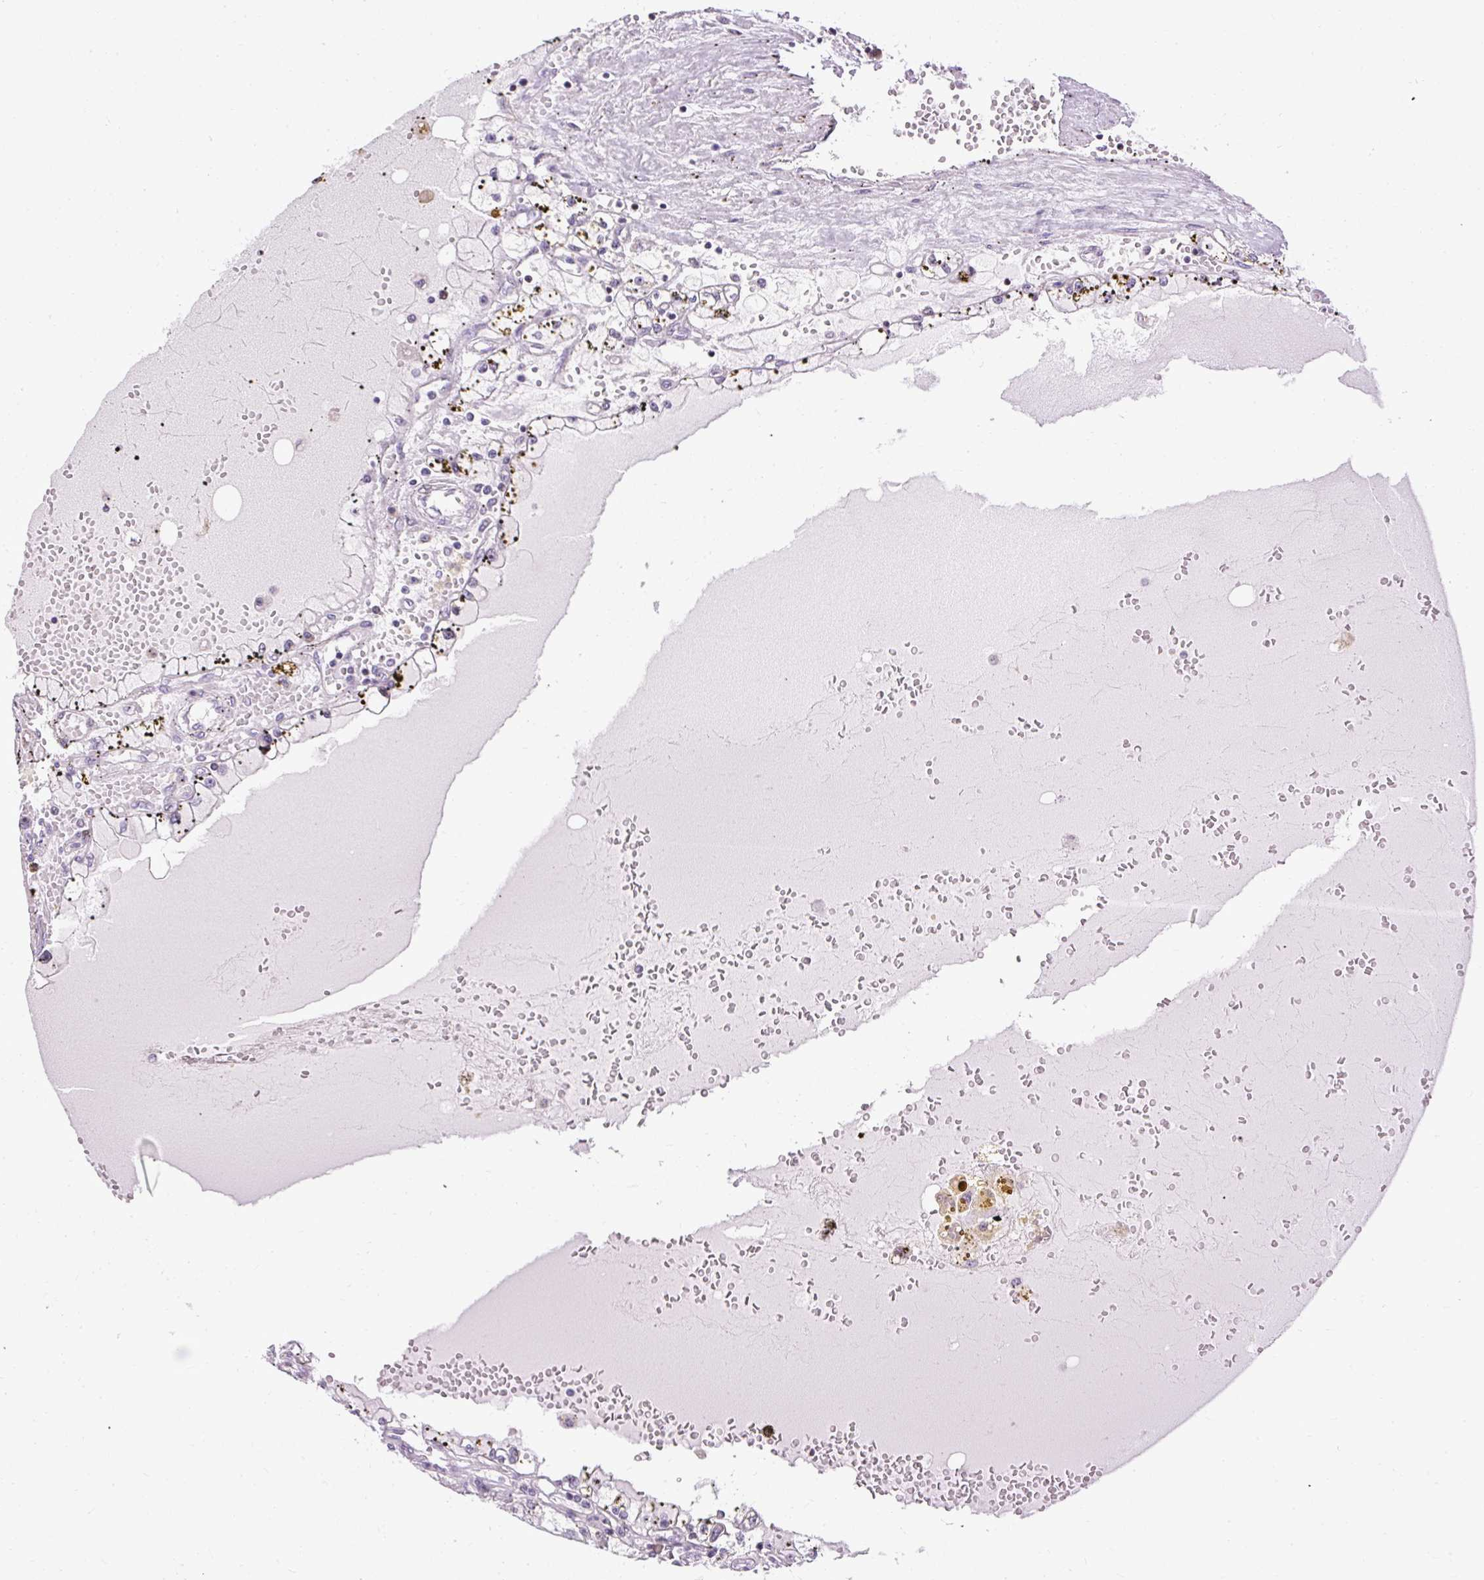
{"staining": {"intensity": "negative", "quantity": "none", "location": "none"}, "tissue": "renal cancer", "cell_type": "Tumor cells", "image_type": "cancer", "snomed": [{"axis": "morphology", "description": "Adenocarcinoma, NOS"}, {"axis": "topography", "description": "Kidney"}], "caption": "Renal cancer (adenocarcinoma) was stained to show a protein in brown. There is no significant staining in tumor cells.", "gene": "ARHGEF18", "patient": {"sex": "male", "age": 56}}